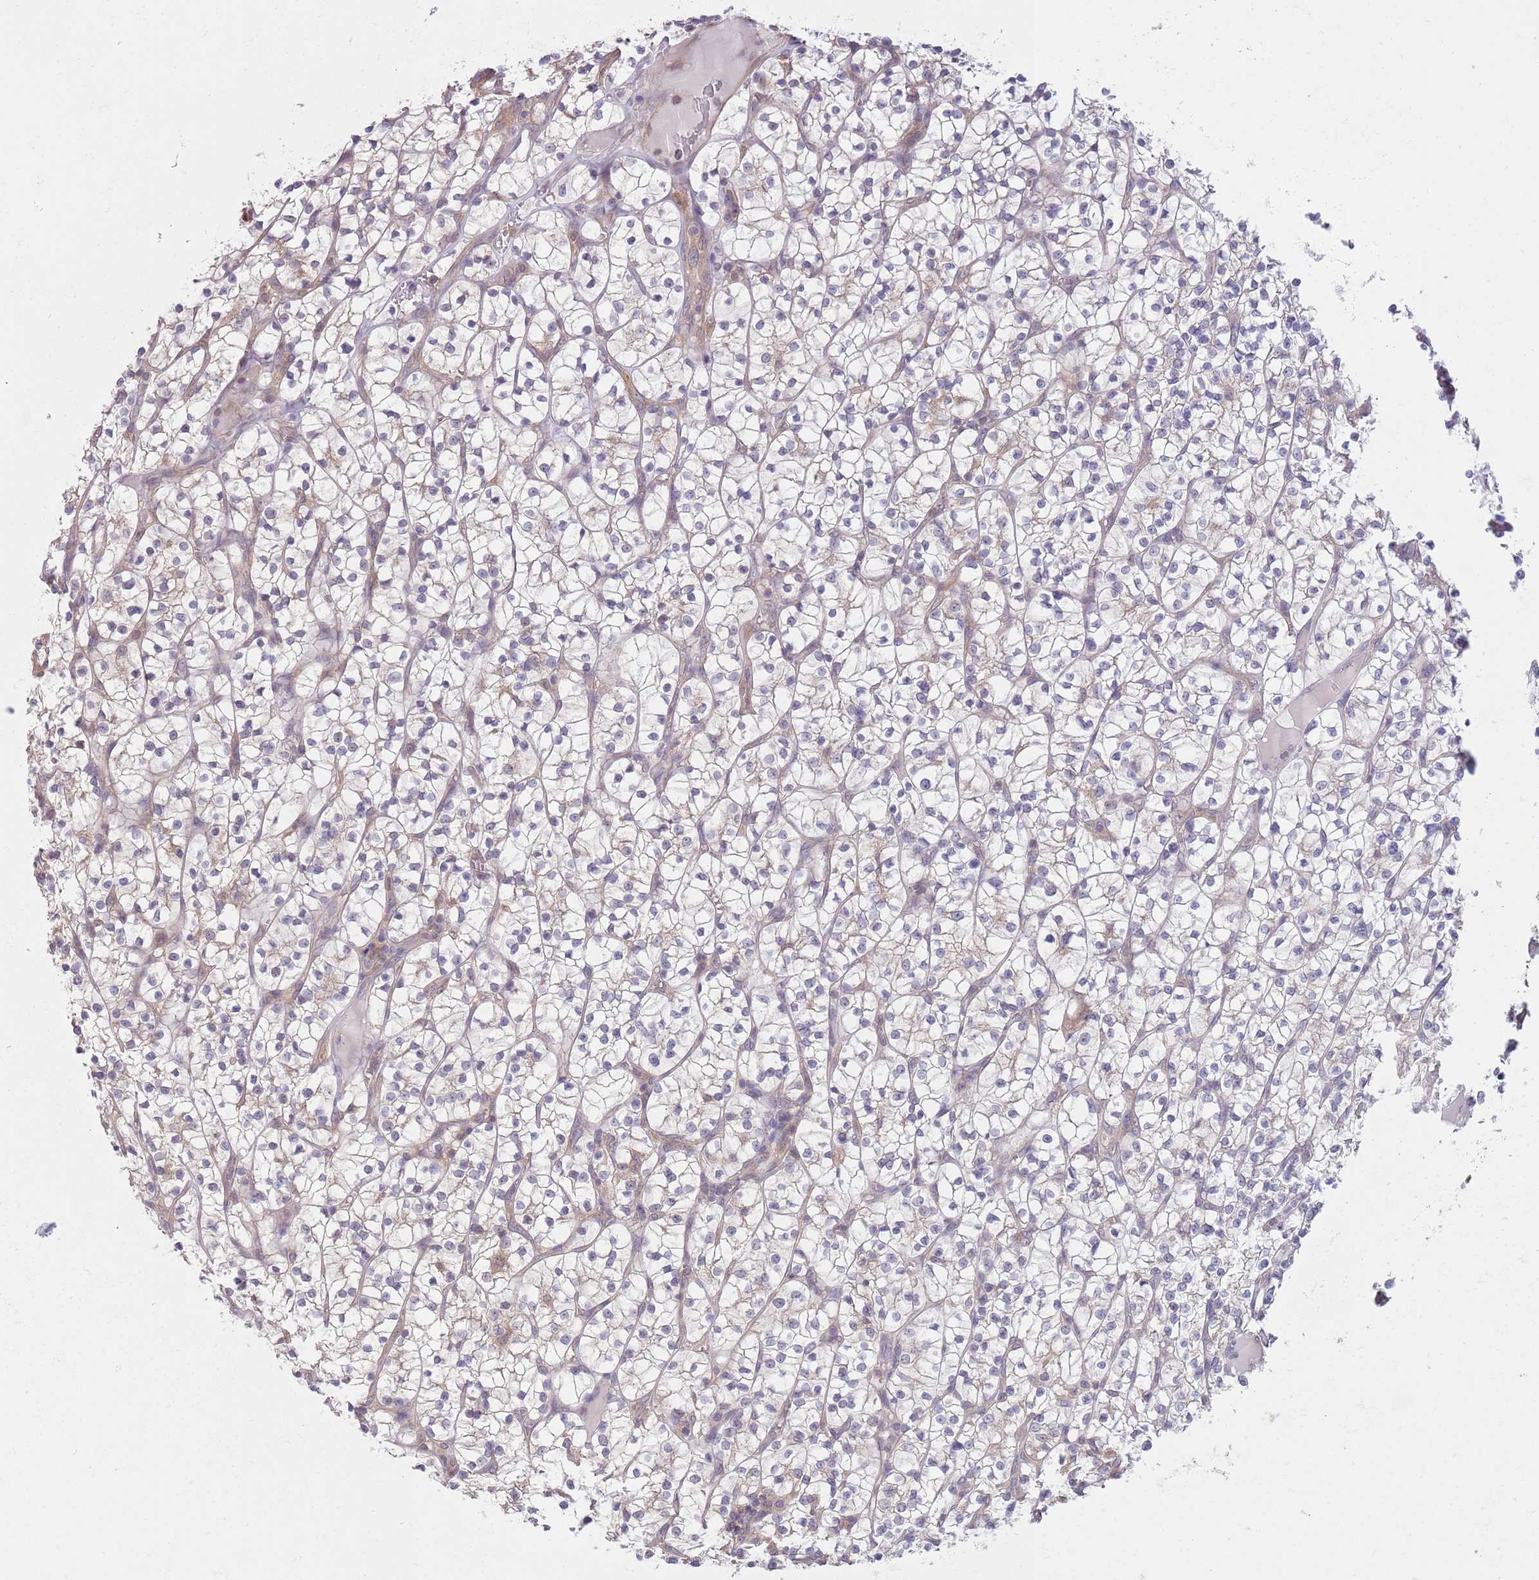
{"staining": {"intensity": "weak", "quantity": "<25%", "location": "cytoplasmic/membranous"}, "tissue": "renal cancer", "cell_type": "Tumor cells", "image_type": "cancer", "snomed": [{"axis": "morphology", "description": "Adenocarcinoma, NOS"}, {"axis": "topography", "description": "Kidney"}], "caption": "Immunohistochemistry photomicrograph of neoplastic tissue: human renal cancer stained with DAB reveals no significant protein positivity in tumor cells.", "gene": "COPE", "patient": {"sex": "female", "age": 64}}